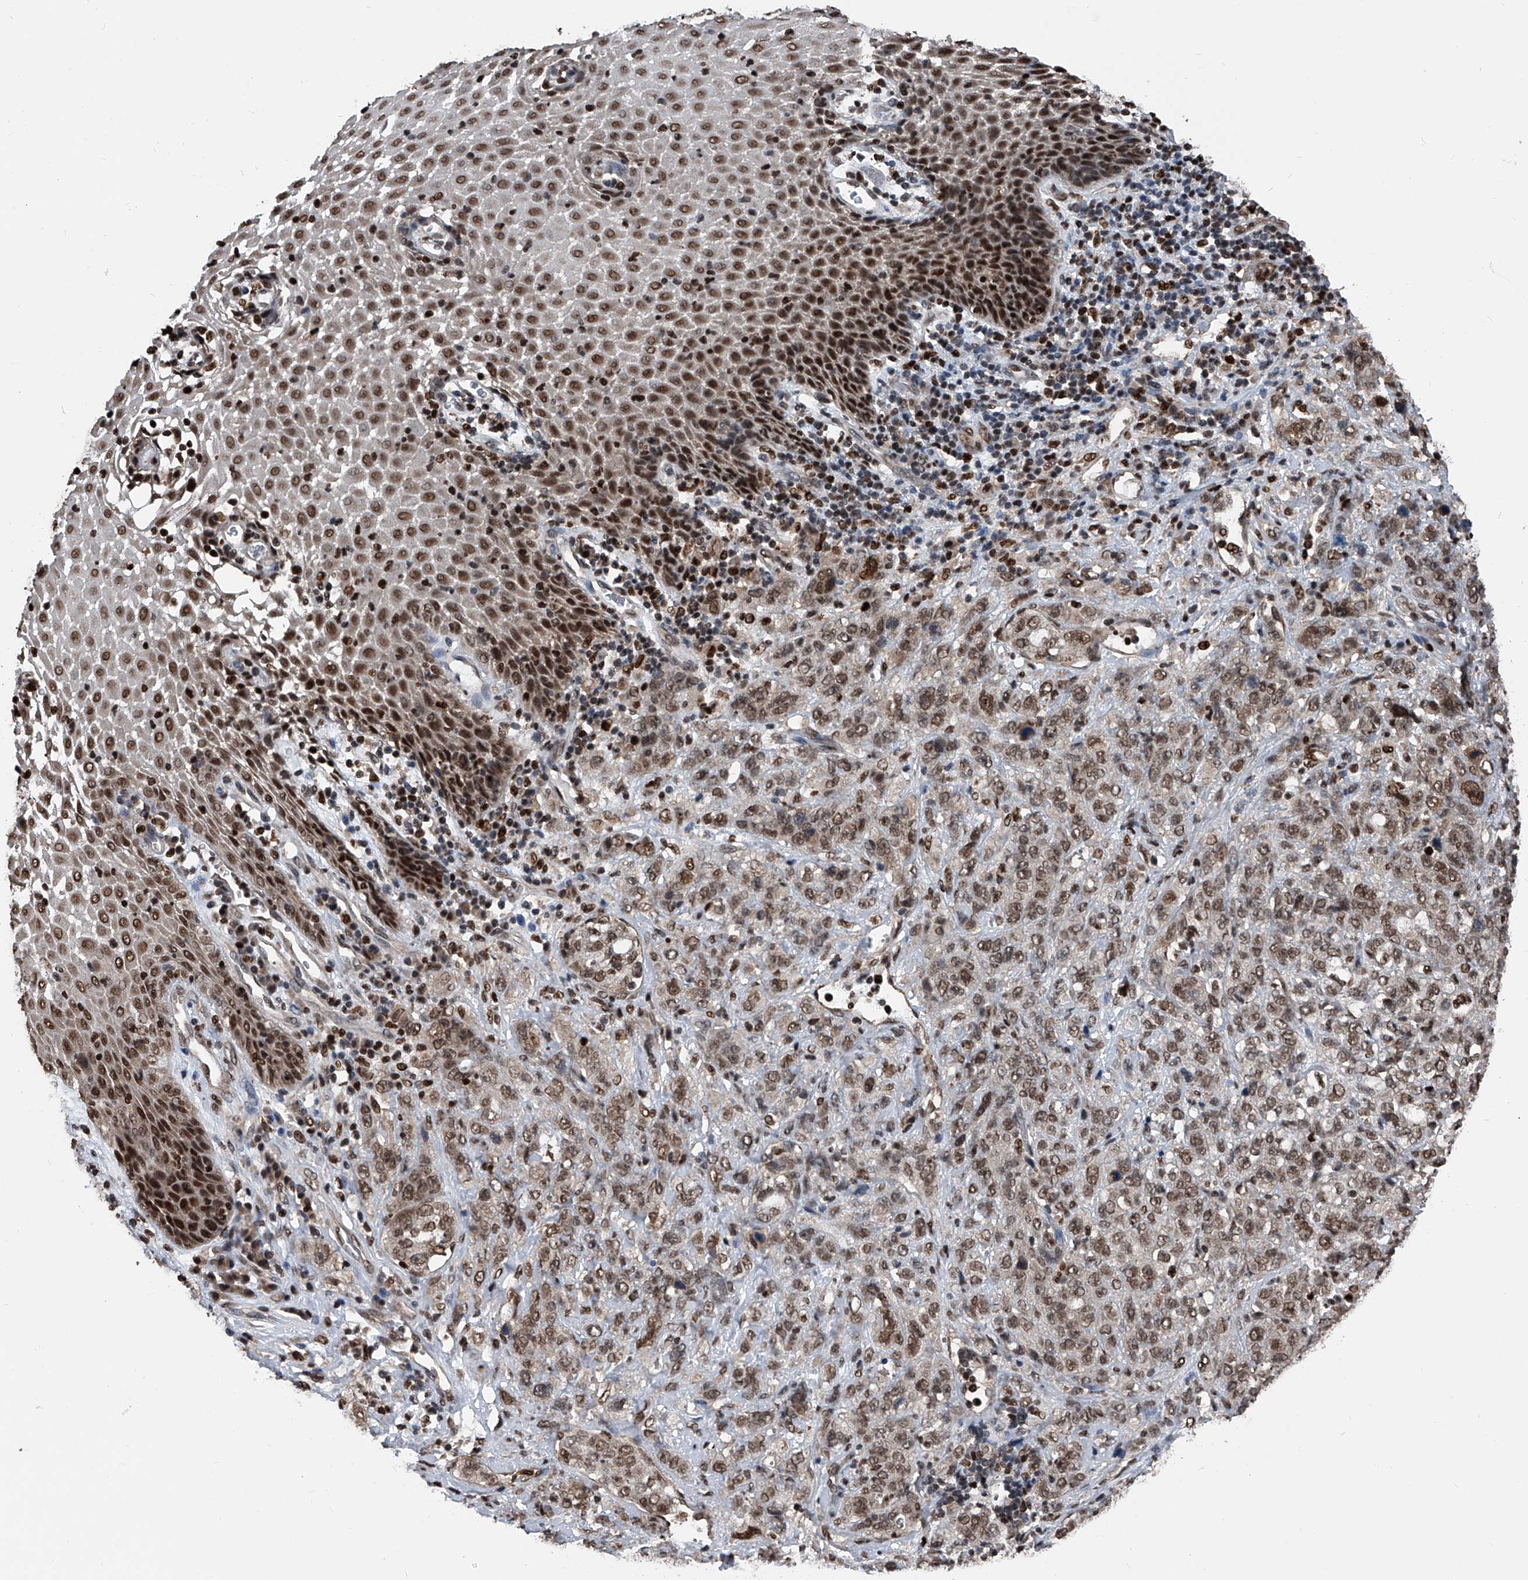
{"staining": {"intensity": "moderate", "quantity": ">75%", "location": "nuclear"}, "tissue": "stomach cancer", "cell_type": "Tumor cells", "image_type": "cancer", "snomed": [{"axis": "morphology", "description": "Adenocarcinoma, NOS"}, {"axis": "topography", "description": "Stomach"}], "caption": "Adenocarcinoma (stomach) tissue displays moderate nuclear positivity in about >75% of tumor cells", "gene": "FKBP5", "patient": {"sex": "male", "age": 48}}